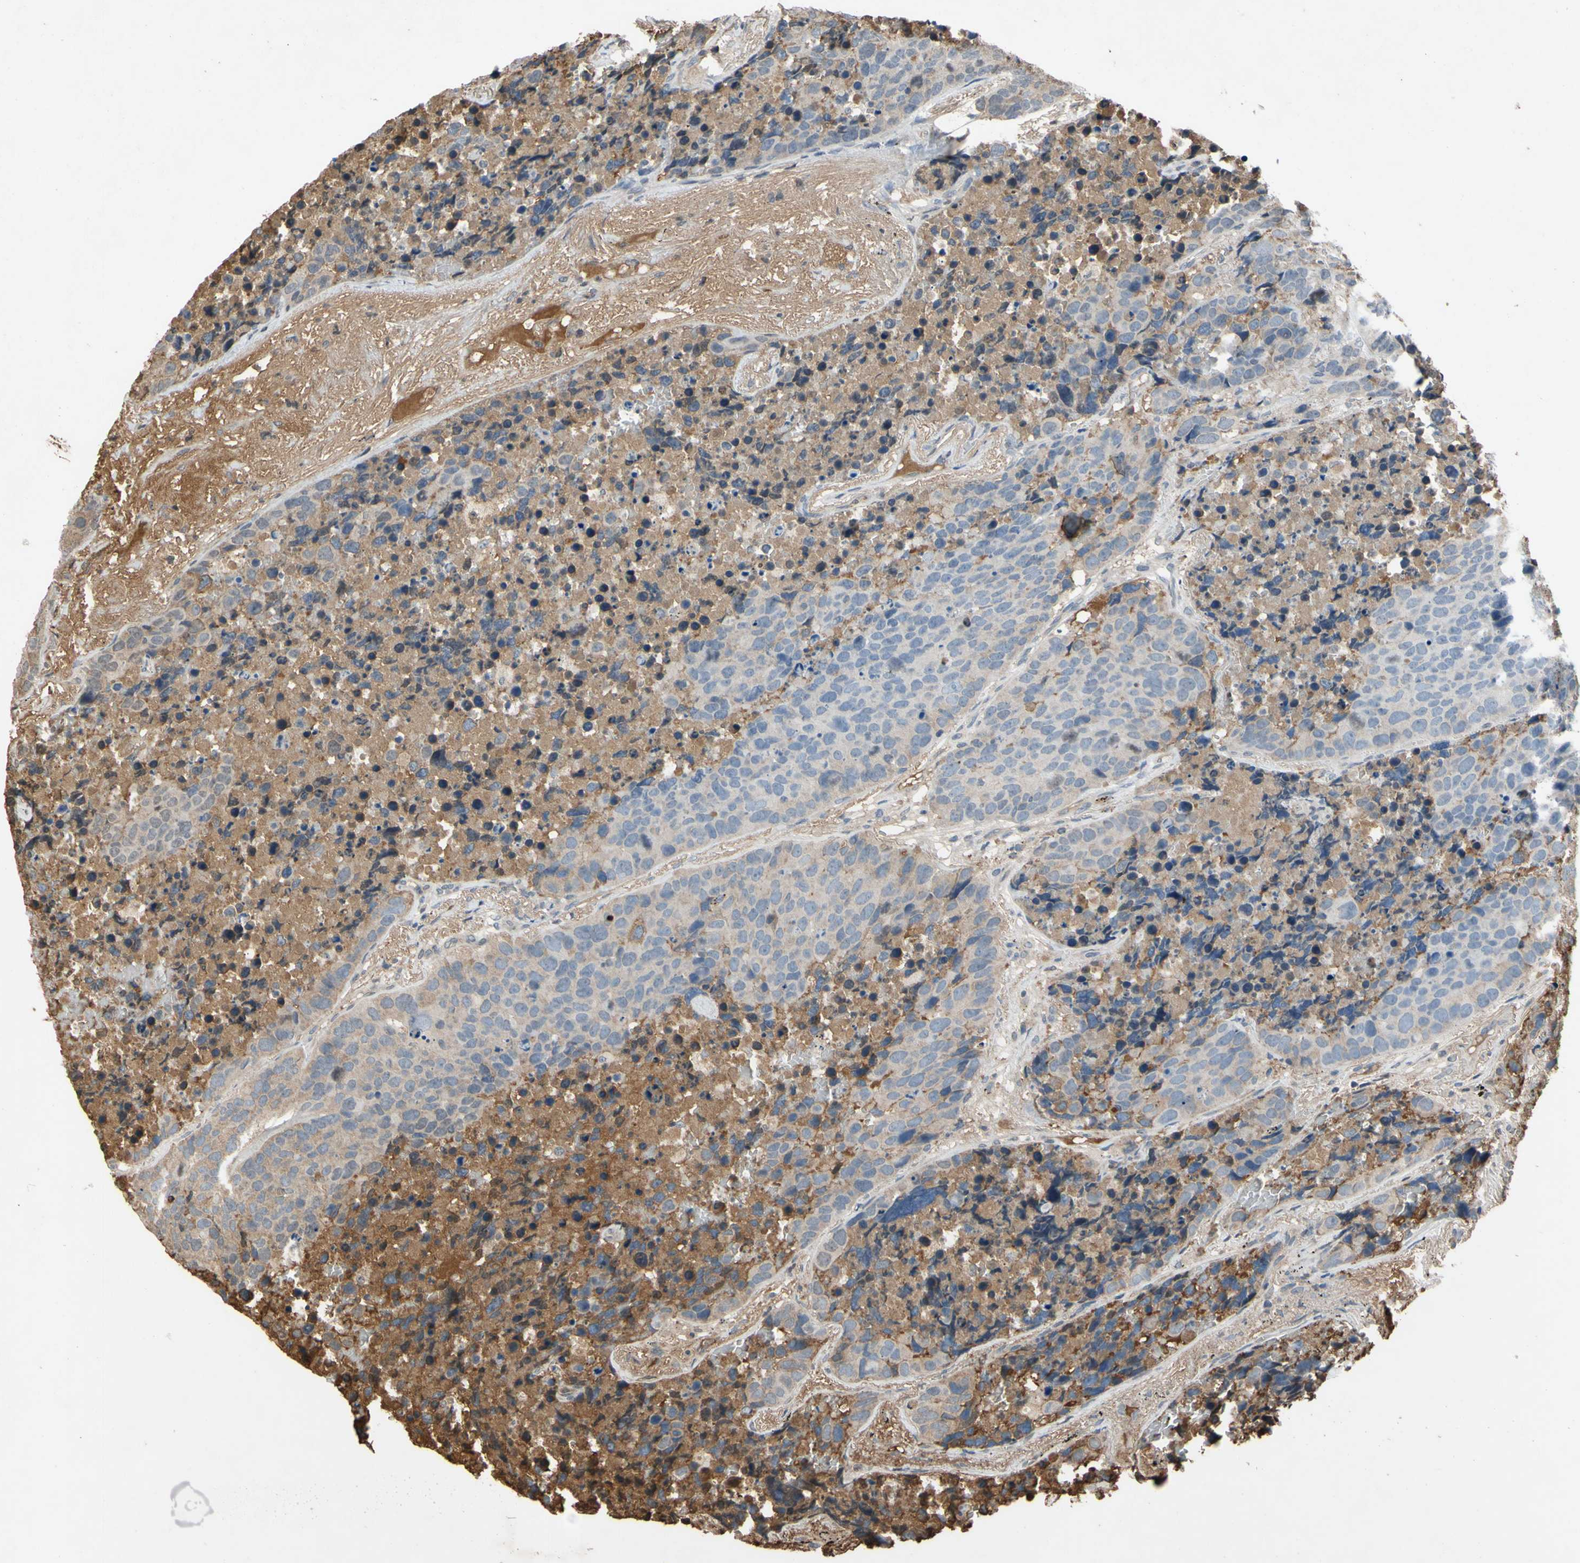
{"staining": {"intensity": "weak", "quantity": ">75%", "location": "cytoplasmic/membranous"}, "tissue": "carcinoid", "cell_type": "Tumor cells", "image_type": "cancer", "snomed": [{"axis": "morphology", "description": "Carcinoid, malignant, NOS"}, {"axis": "topography", "description": "Lung"}], "caption": "Approximately >75% of tumor cells in carcinoid (malignant) show weak cytoplasmic/membranous protein expression as visualized by brown immunohistochemical staining.", "gene": "TIMP2", "patient": {"sex": "male", "age": 60}}